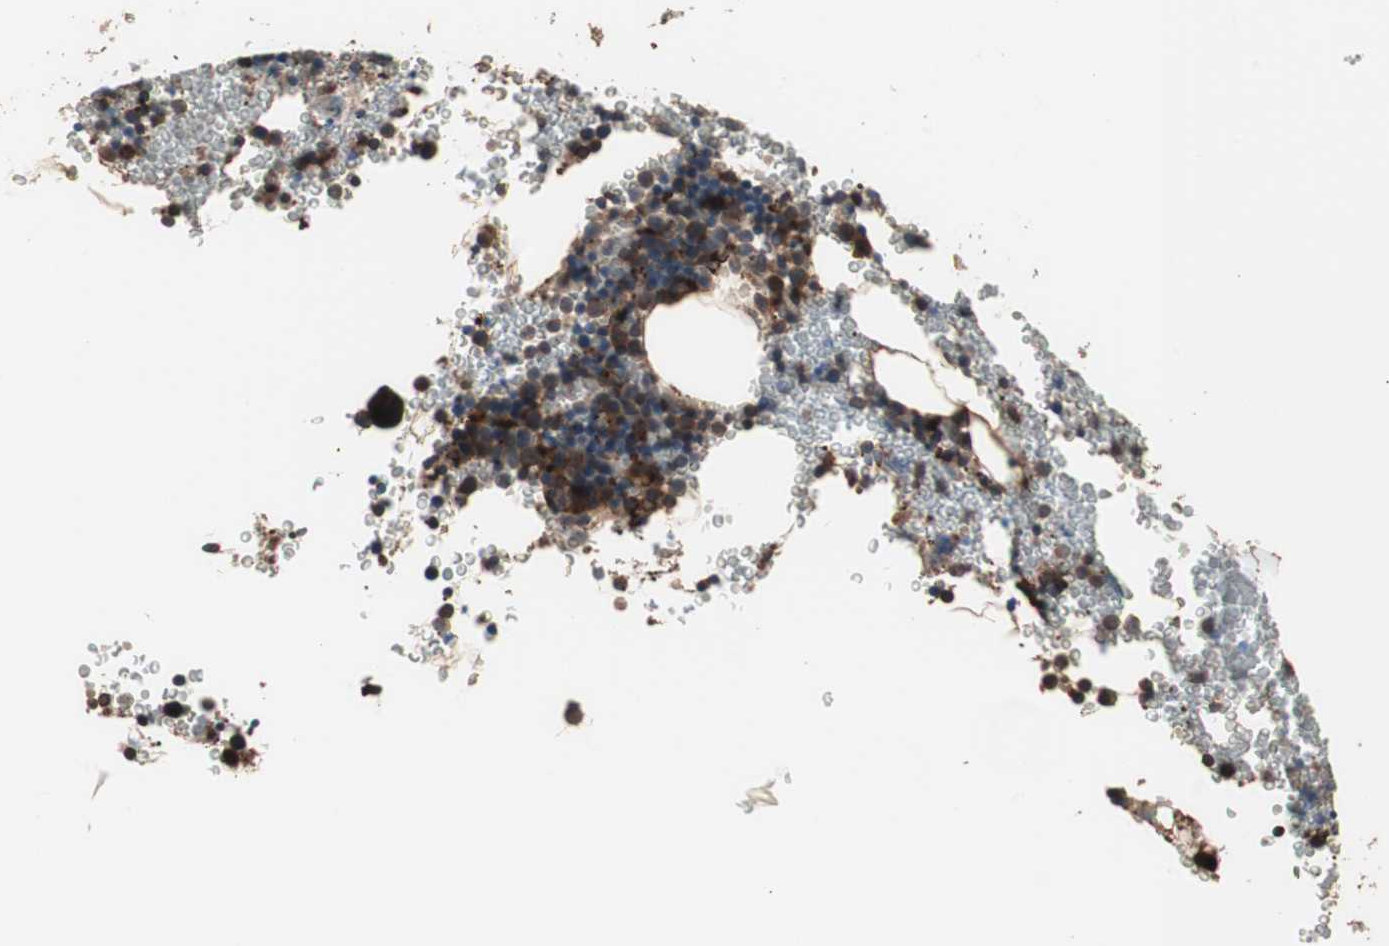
{"staining": {"intensity": "strong", "quantity": "25%-75%", "location": "cytoplasmic/membranous,nuclear"}, "tissue": "bone marrow", "cell_type": "Hematopoietic cells", "image_type": "normal", "snomed": [{"axis": "morphology", "description": "Normal tissue, NOS"}, {"axis": "morphology", "description": "Inflammation, NOS"}, {"axis": "topography", "description": "Bone marrow"}], "caption": "Immunohistochemical staining of benign human bone marrow displays high levels of strong cytoplasmic/membranous,nuclear positivity in approximately 25%-75% of hematopoietic cells.", "gene": "CCT3", "patient": {"sex": "male", "age": 22}}